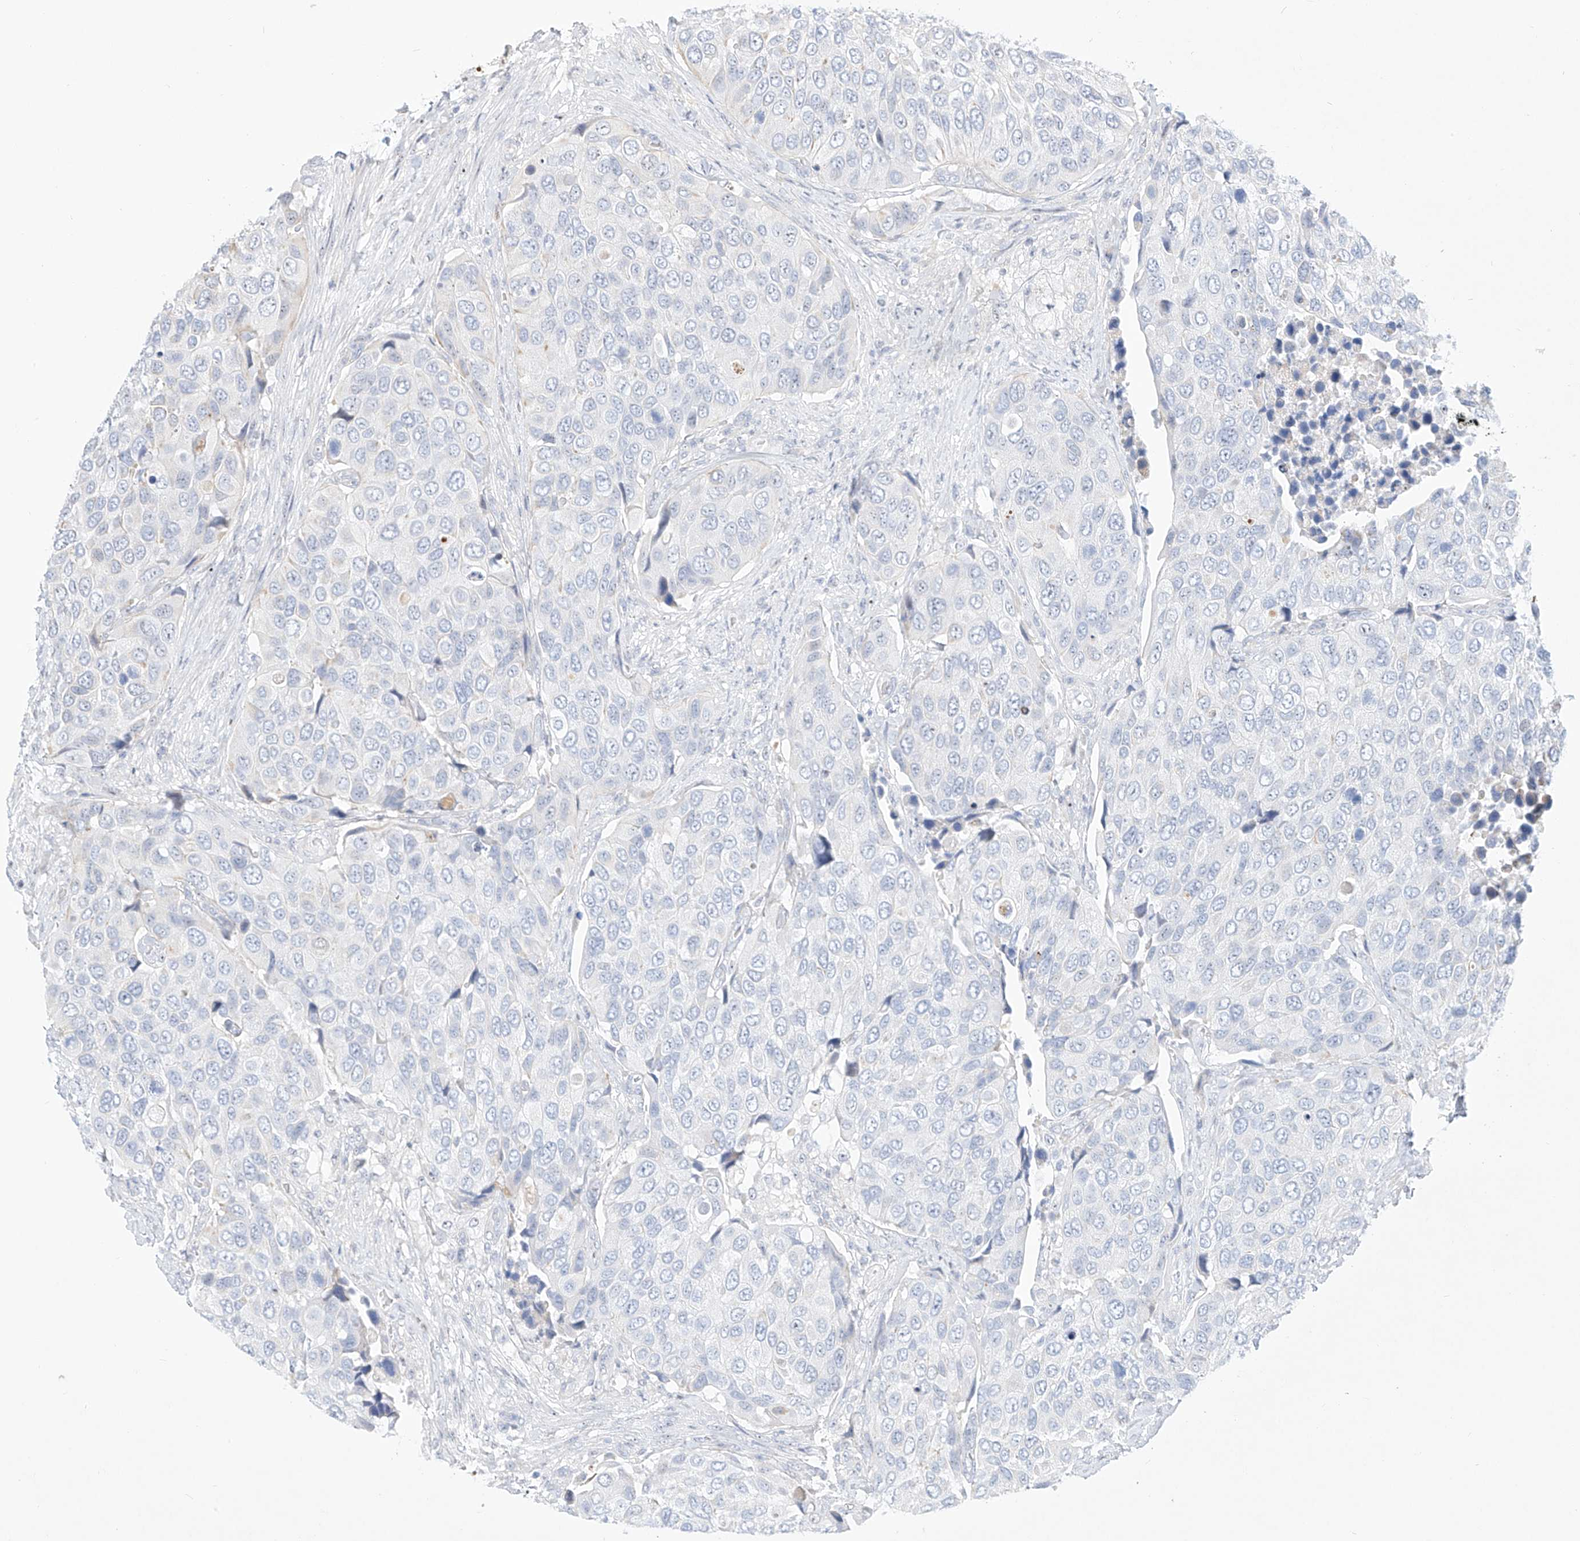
{"staining": {"intensity": "negative", "quantity": "none", "location": "none"}, "tissue": "urothelial cancer", "cell_type": "Tumor cells", "image_type": "cancer", "snomed": [{"axis": "morphology", "description": "Urothelial carcinoma, High grade"}, {"axis": "topography", "description": "Urinary bladder"}], "caption": "There is no significant staining in tumor cells of urothelial cancer. Brightfield microscopy of immunohistochemistry (IHC) stained with DAB (brown) and hematoxylin (blue), captured at high magnification.", "gene": "SNU13", "patient": {"sex": "male", "age": 74}}